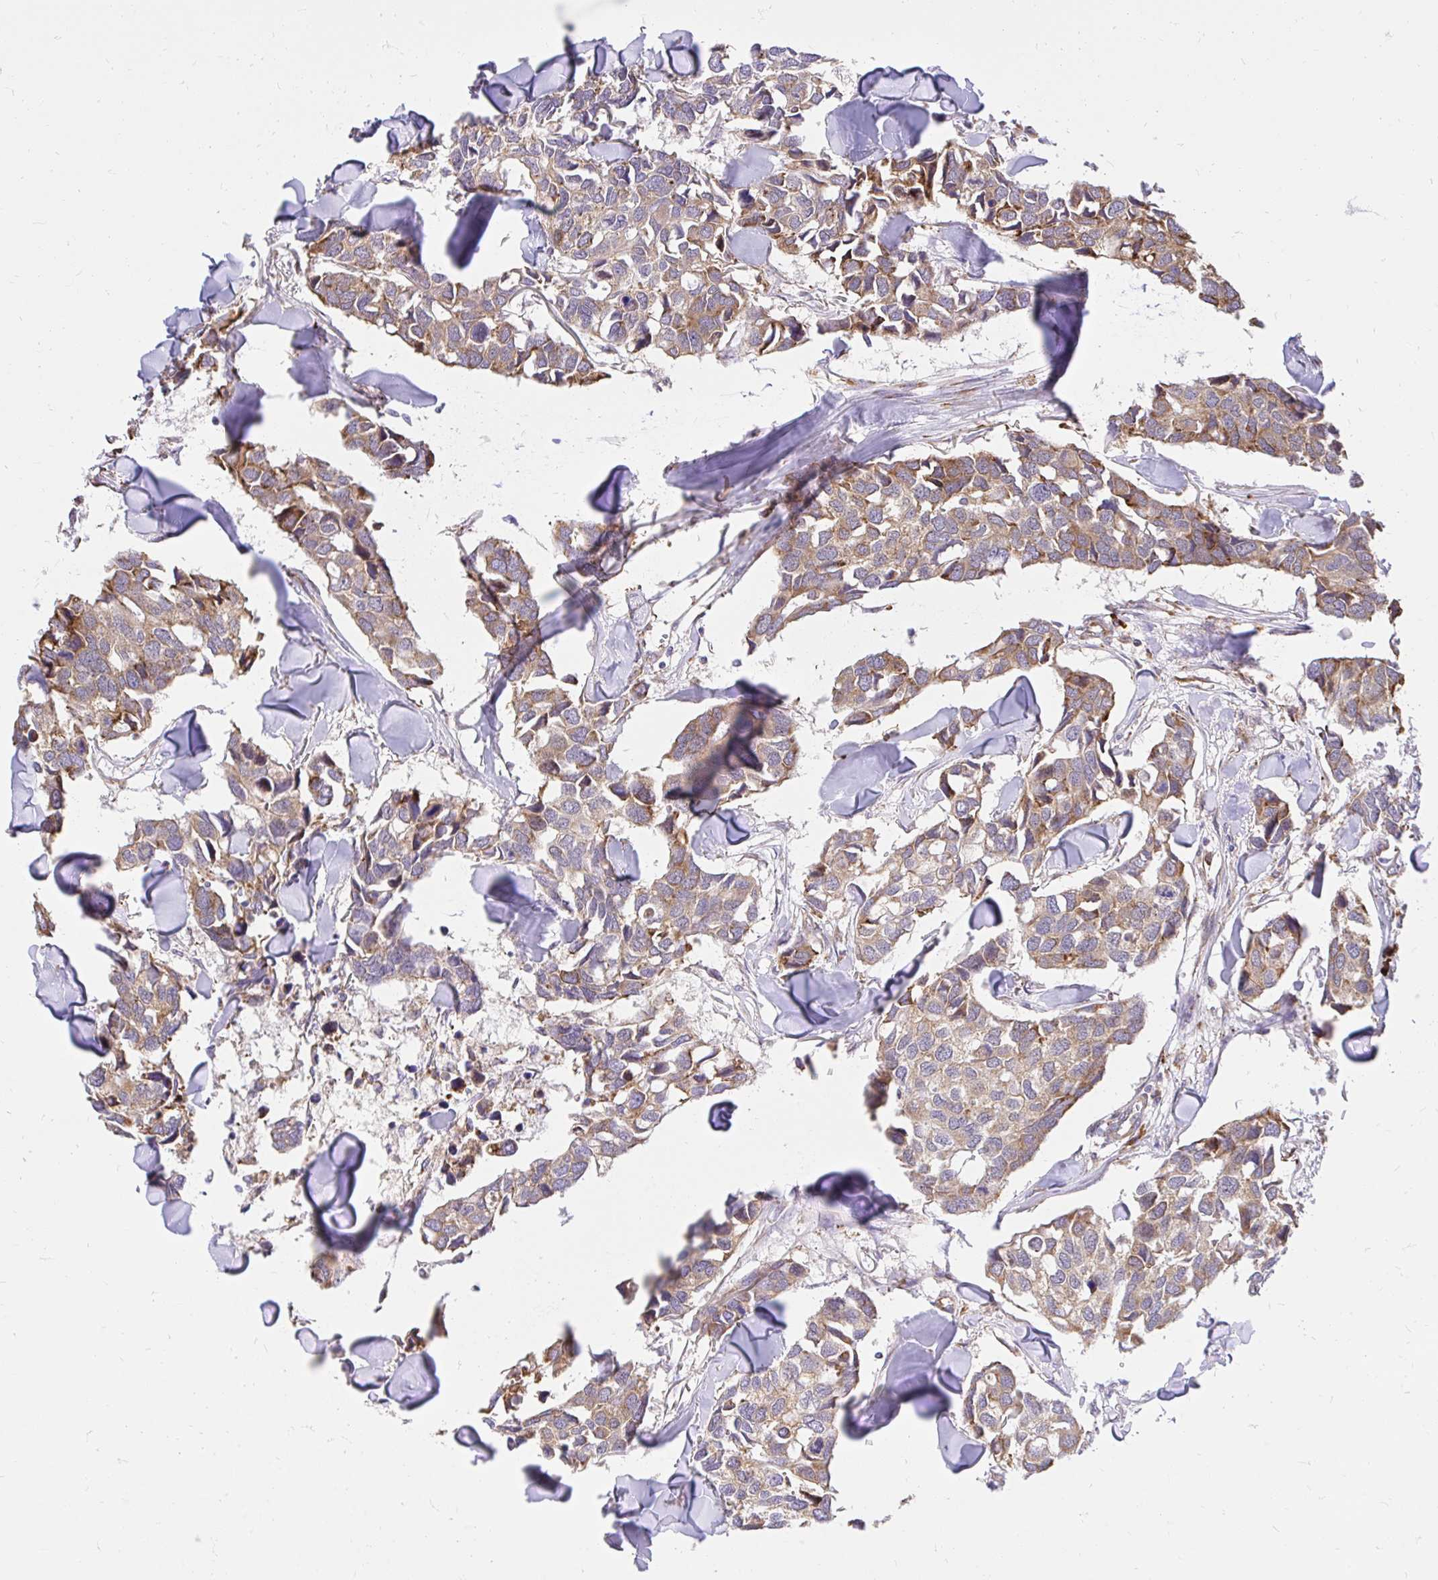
{"staining": {"intensity": "moderate", "quantity": ">75%", "location": "cytoplasmic/membranous"}, "tissue": "breast cancer", "cell_type": "Tumor cells", "image_type": "cancer", "snomed": [{"axis": "morphology", "description": "Duct carcinoma"}, {"axis": "topography", "description": "Breast"}], "caption": "A photomicrograph of human breast cancer (invasive ductal carcinoma) stained for a protein reveals moderate cytoplasmic/membranous brown staining in tumor cells.", "gene": "NAALAD2", "patient": {"sex": "female", "age": 83}}